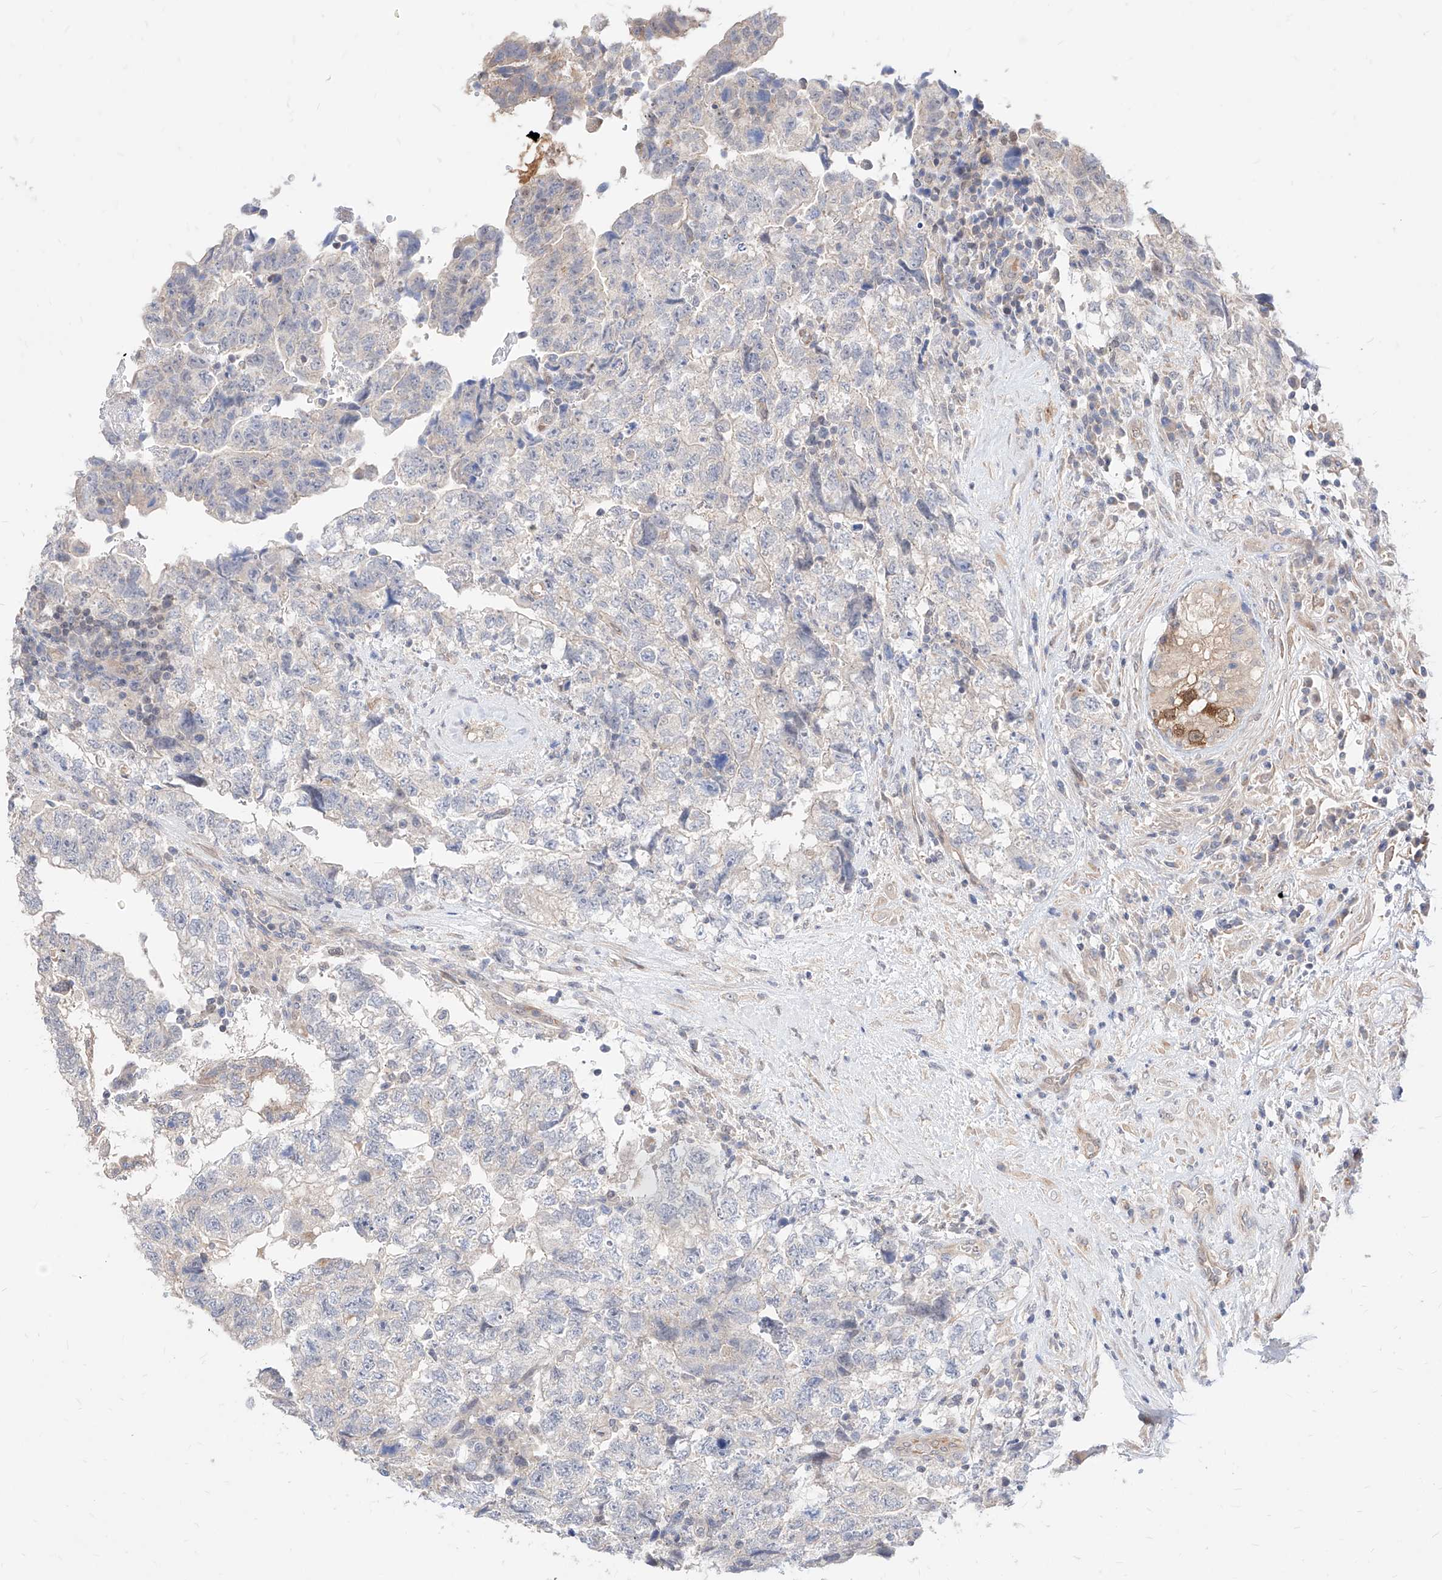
{"staining": {"intensity": "negative", "quantity": "none", "location": "none"}, "tissue": "testis cancer", "cell_type": "Tumor cells", "image_type": "cancer", "snomed": [{"axis": "morphology", "description": "Carcinoma, Embryonal, NOS"}, {"axis": "topography", "description": "Testis"}], "caption": "This photomicrograph is of testis cancer (embryonal carcinoma) stained with immunohistochemistry to label a protein in brown with the nuclei are counter-stained blue. There is no expression in tumor cells.", "gene": "TSNAX", "patient": {"sex": "male", "age": 36}}